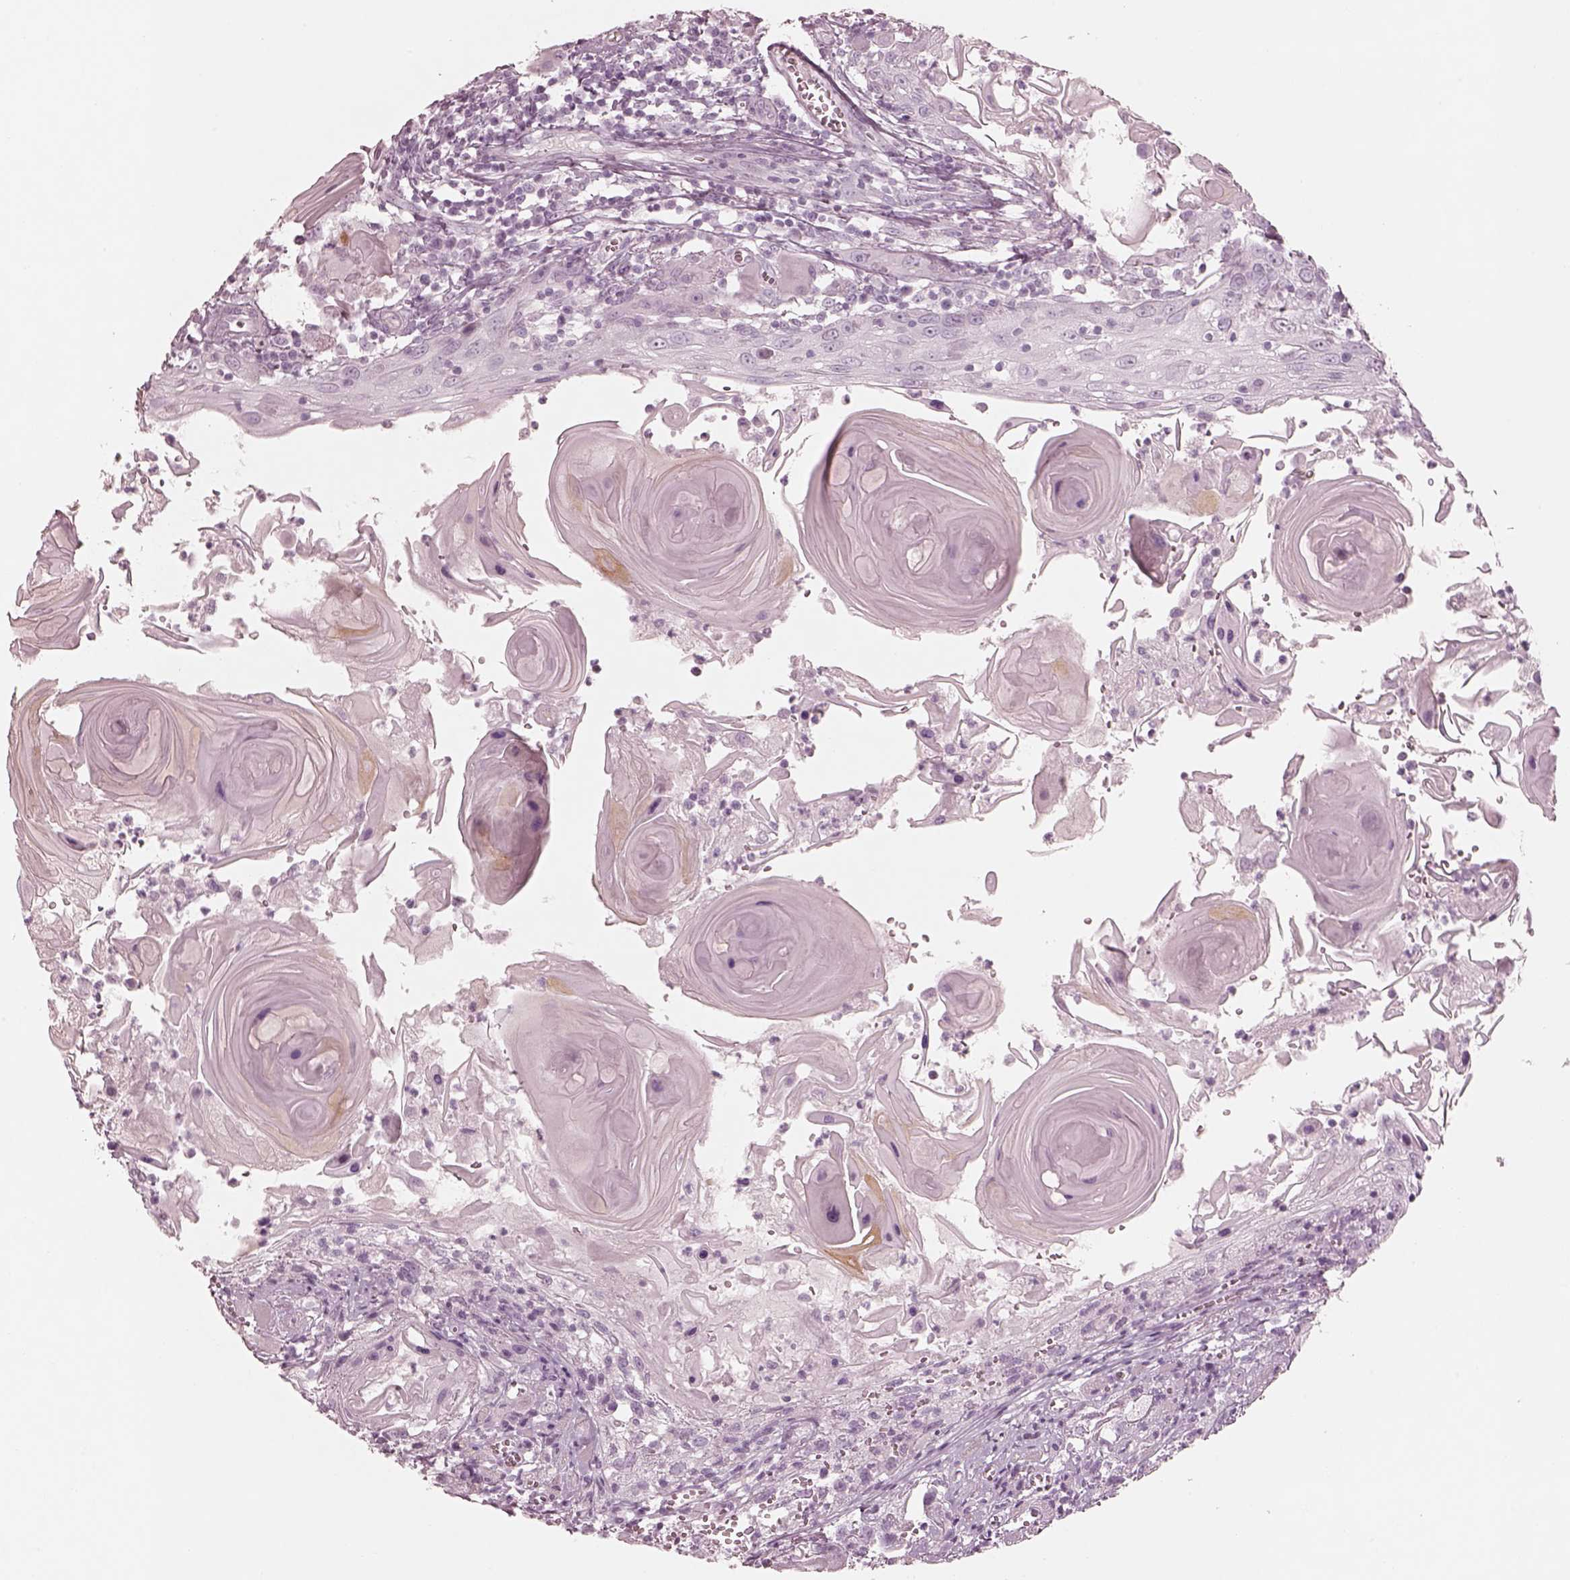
{"staining": {"intensity": "negative", "quantity": "none", "location": "none"}, "tissue": "head and neck cancer", "cell_type": "Tumor cells", "image_type": "cancer", "snomed": [{"axis": "morphology", "description": "Squamous cell carcinoma, NOS"}, {"axis": "topography", "description": "Head-Neck"}], "caption": "Micrograph shows no protein staining in tumor cells of head and neck squamous cell carcinoma tissue.", "gene": "PON3", "patient": {"sex": "female", "age": 80}}